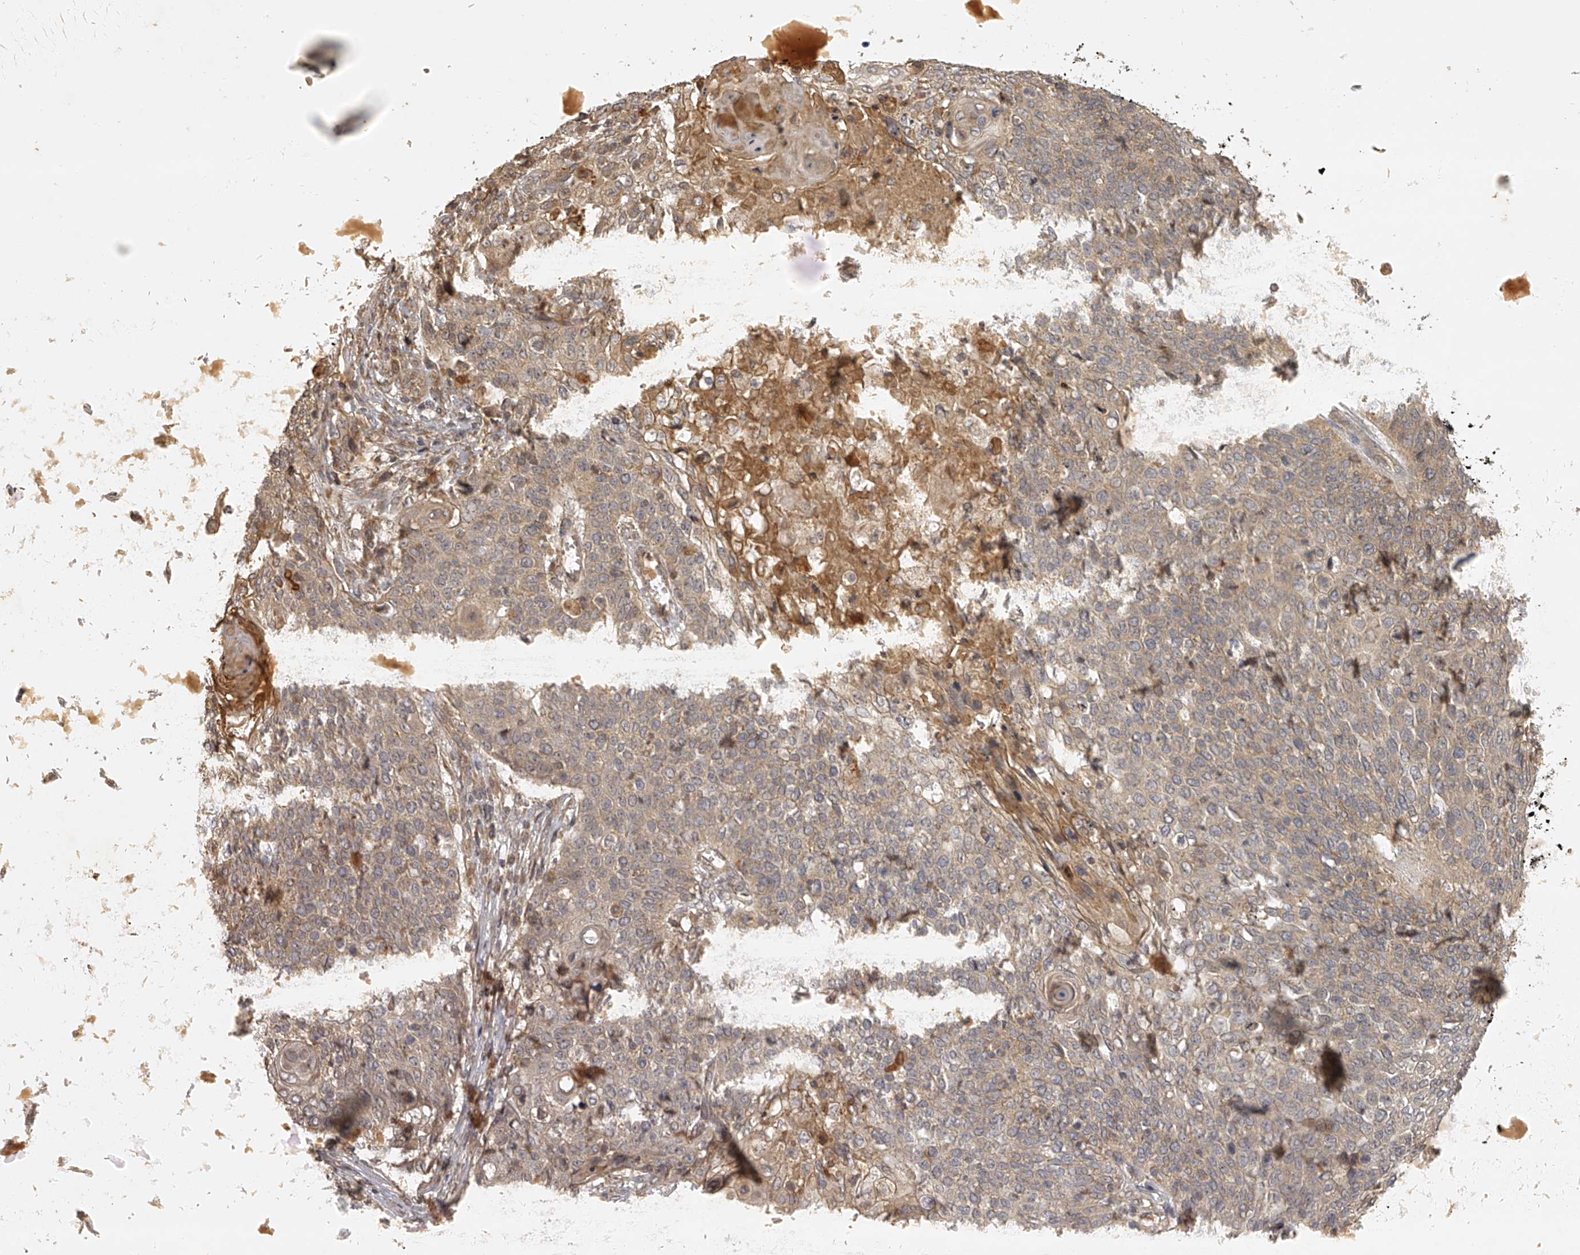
{"staining": {"intensity": "moderate", "quantity": "<25%", "location": "cytoplasmic/membranous"}, "tissue": "cervical cancer", "cell_type": "Tumor cells", "image_type": "cancer", "snomed": [{"axis": "morphology", "description": "Squamous cell carcinoma, NOS"}, {"axis": "topography", "description": "Cervix"}], "caption": "Squamous cell carcinoma (cervical) stained for a protein (brown) displays moderate cytoplasmic/membranous positive positivity in approximately <25% of tumor cells.", "gene": "NFS1", "patient": {"sex": "female", "age": 39}}